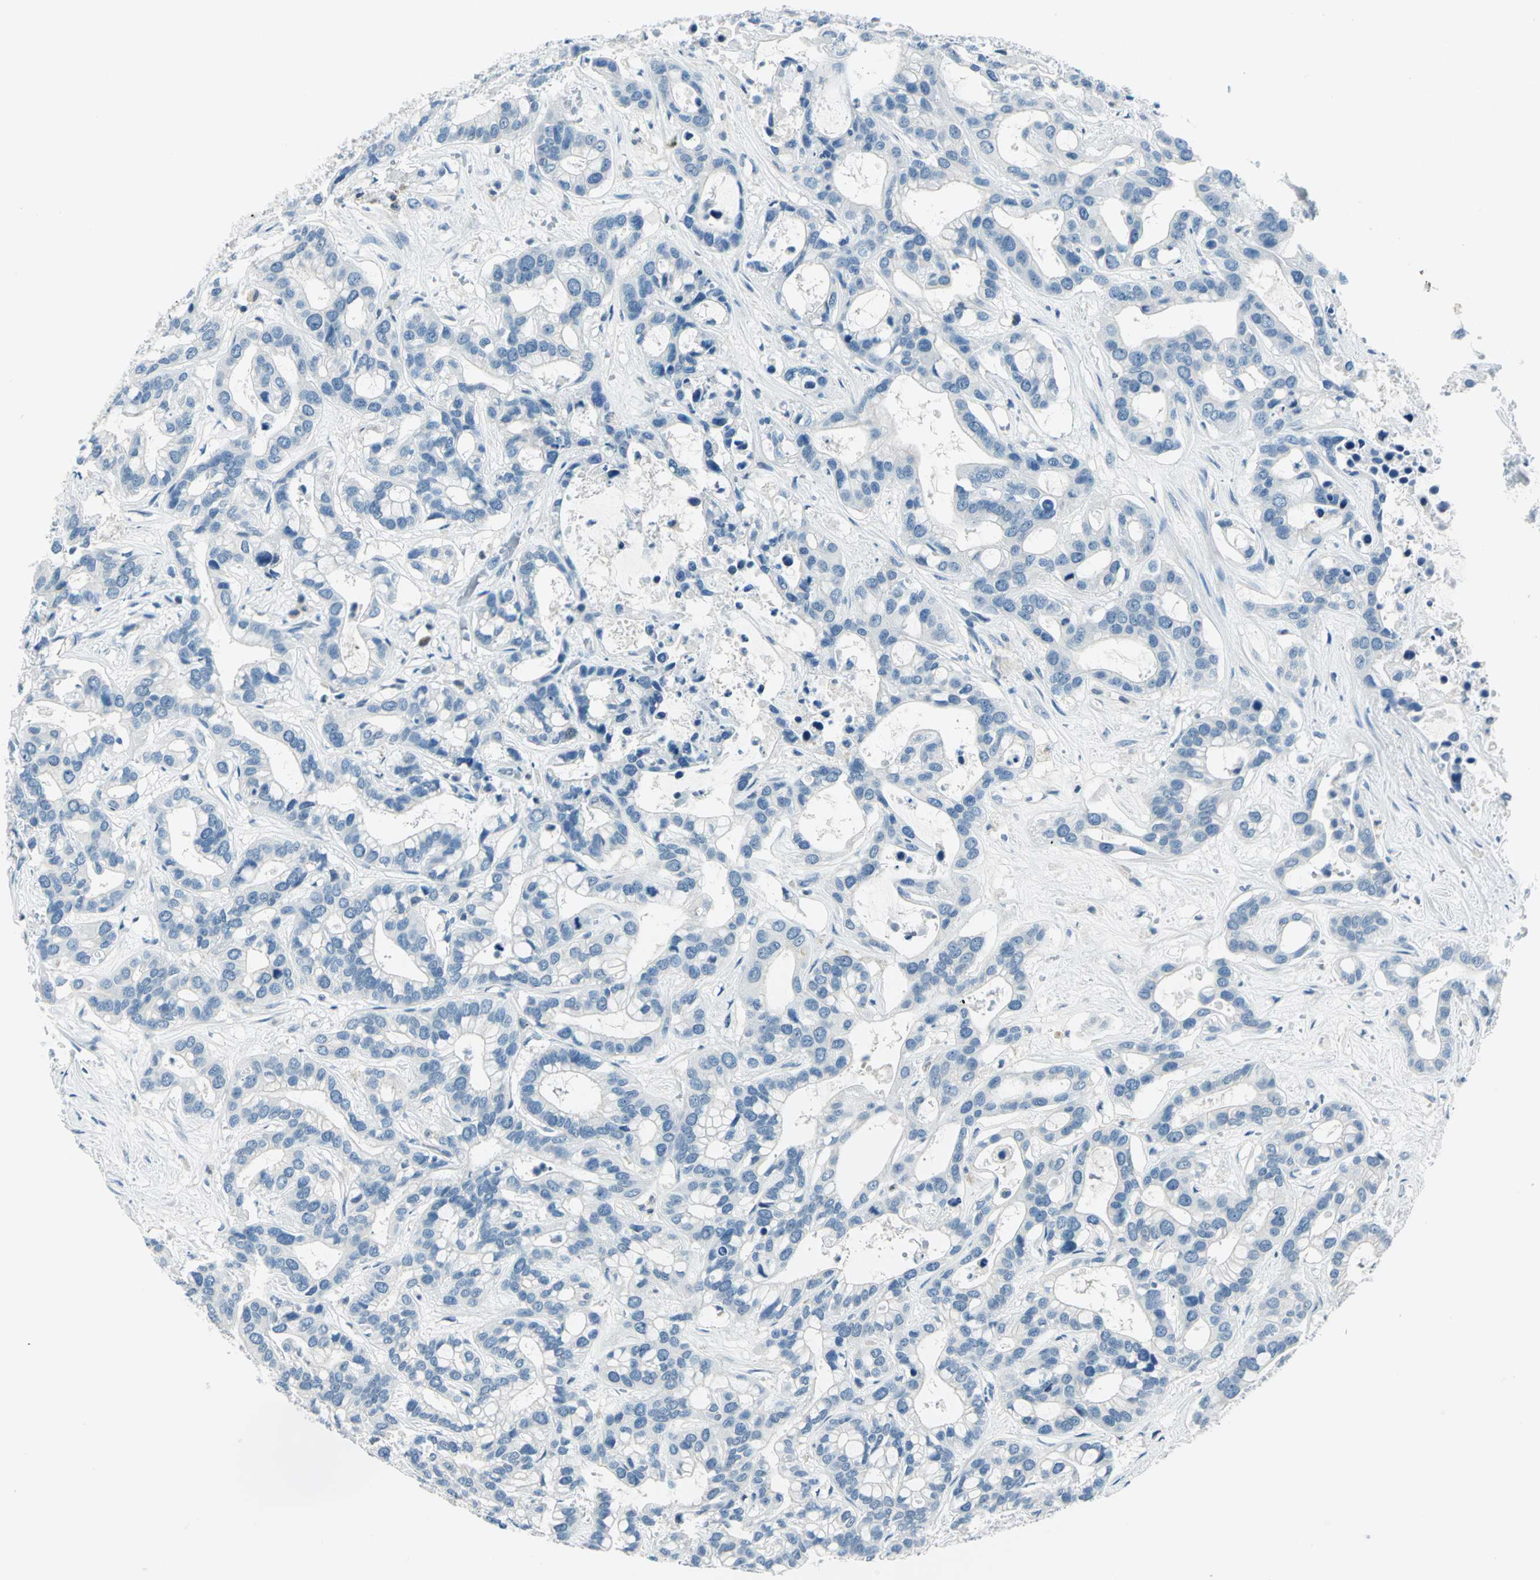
{"staining": {"intensity": "negative", "quantity": "none", "location": "none"}, "tissue": "liver cancer", "cell_type": "Tumor cells", "image_type": "cancer", "snomed": [{"axis": "morphology", "description": "Cholangiocarcinoma"}, {"axis": "topography", "description": "Liver"}], "caption": "Immunohistochemistry of human liver cholangiocarcinoma reveals no expression in tumor cells.", "gene": "AKR1A1", "patient": {"sex": "female", "age": 65}}